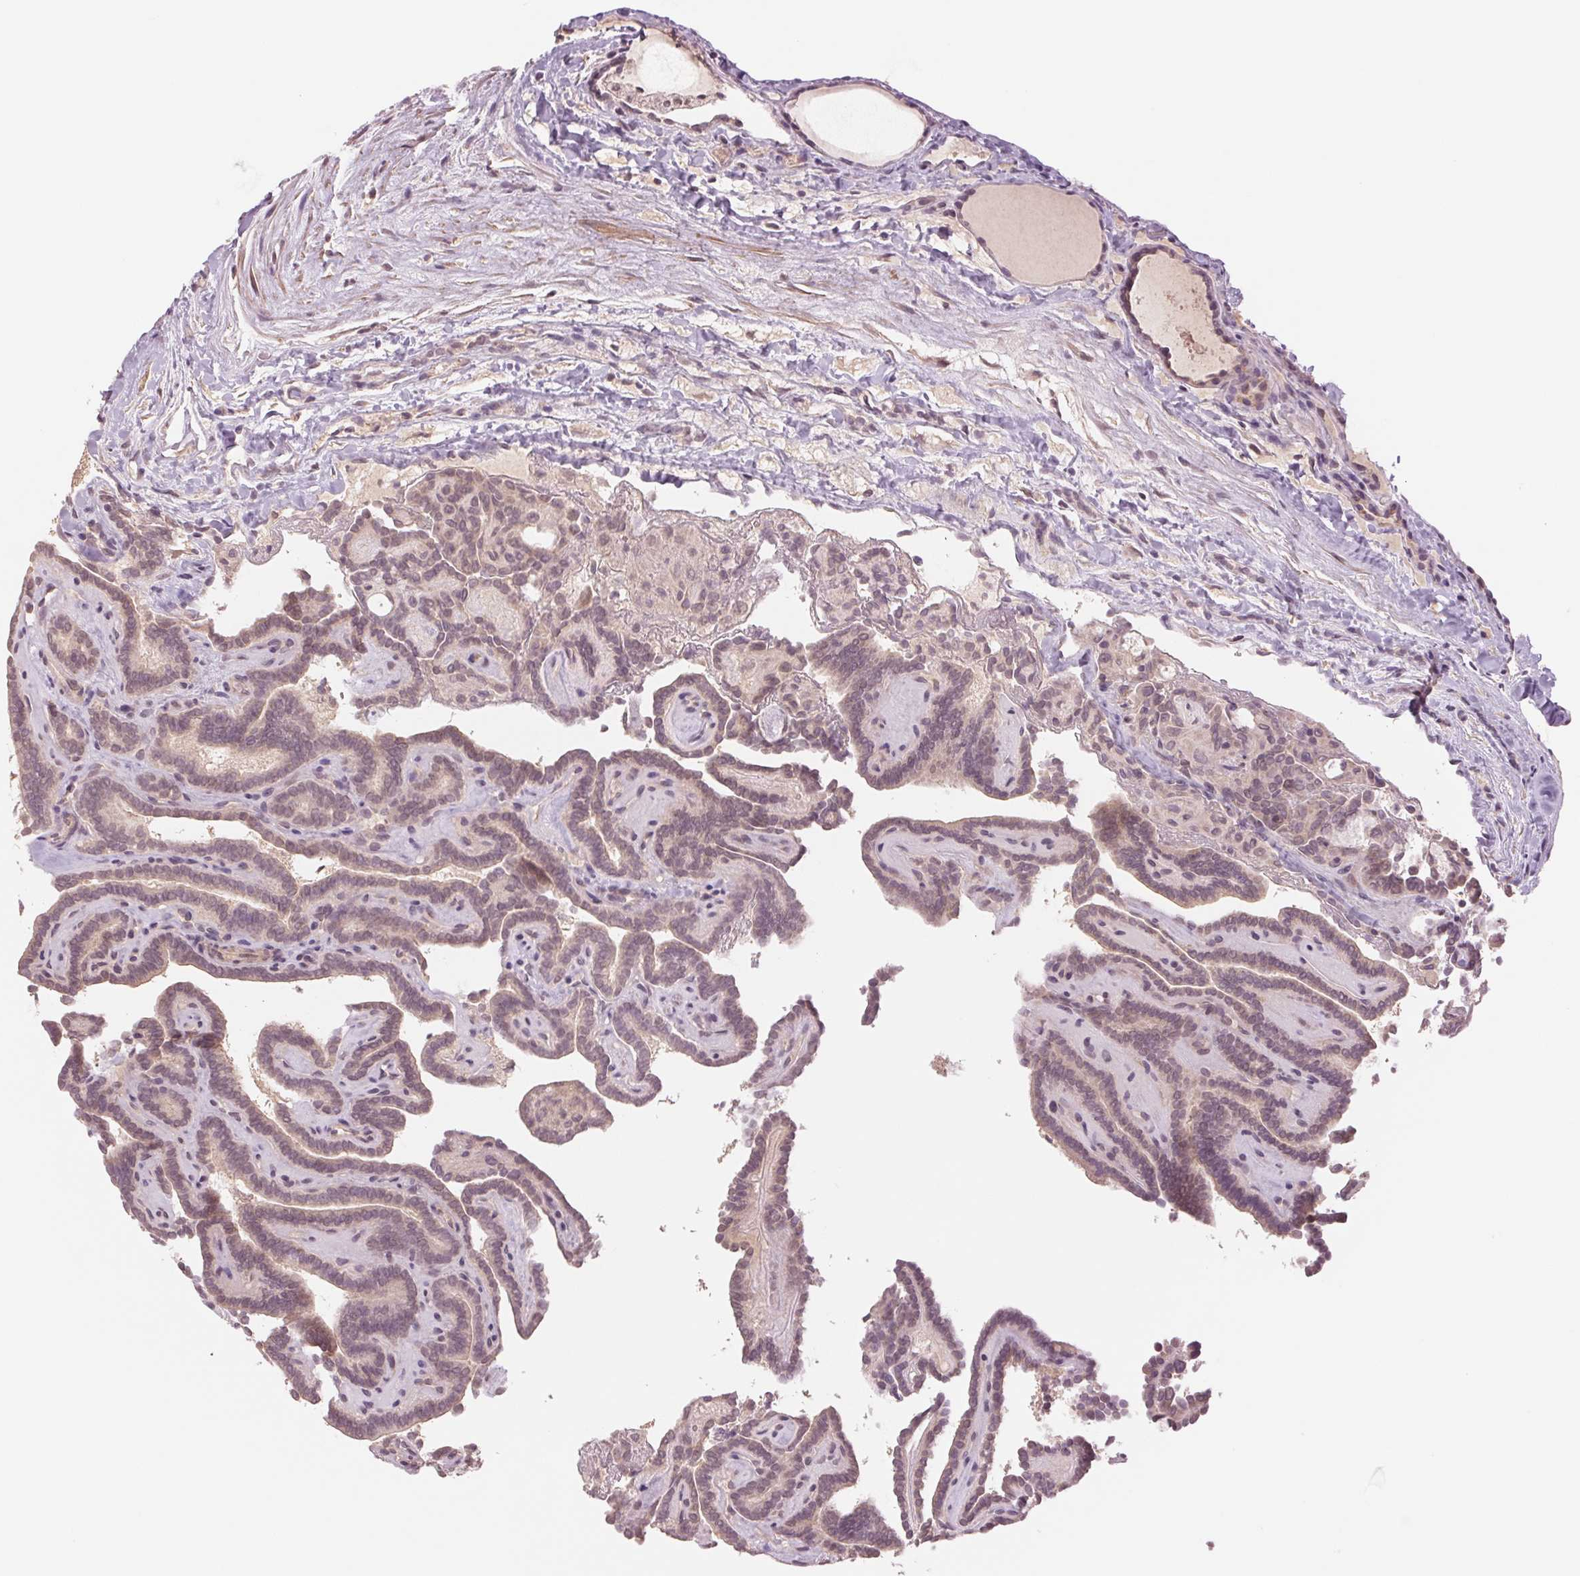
{"staining": {"intensity": "weak", "quantity": "25%-75%", "location": "nuclear"}, "tissue": "thyroid cancer", "cell_type": "Tumor cells", "image_type": "cancer", "snomed": [{"axis": "morphology", "description": "Papillary adenocarcinoma, NOS"}, {"axis": "topography", "description": "Thyroid gland"}], "caption": "High-magnification brightfield microscopy of thyroid cancer stained with DAB (brown) and counterstained with hematoxylin (blue). tumor cells exhibit weak nuclear staining is present in approximately25%-75% of cells.", "gene": "PPIA", "patient": {"sex": "female", "age": 21}}